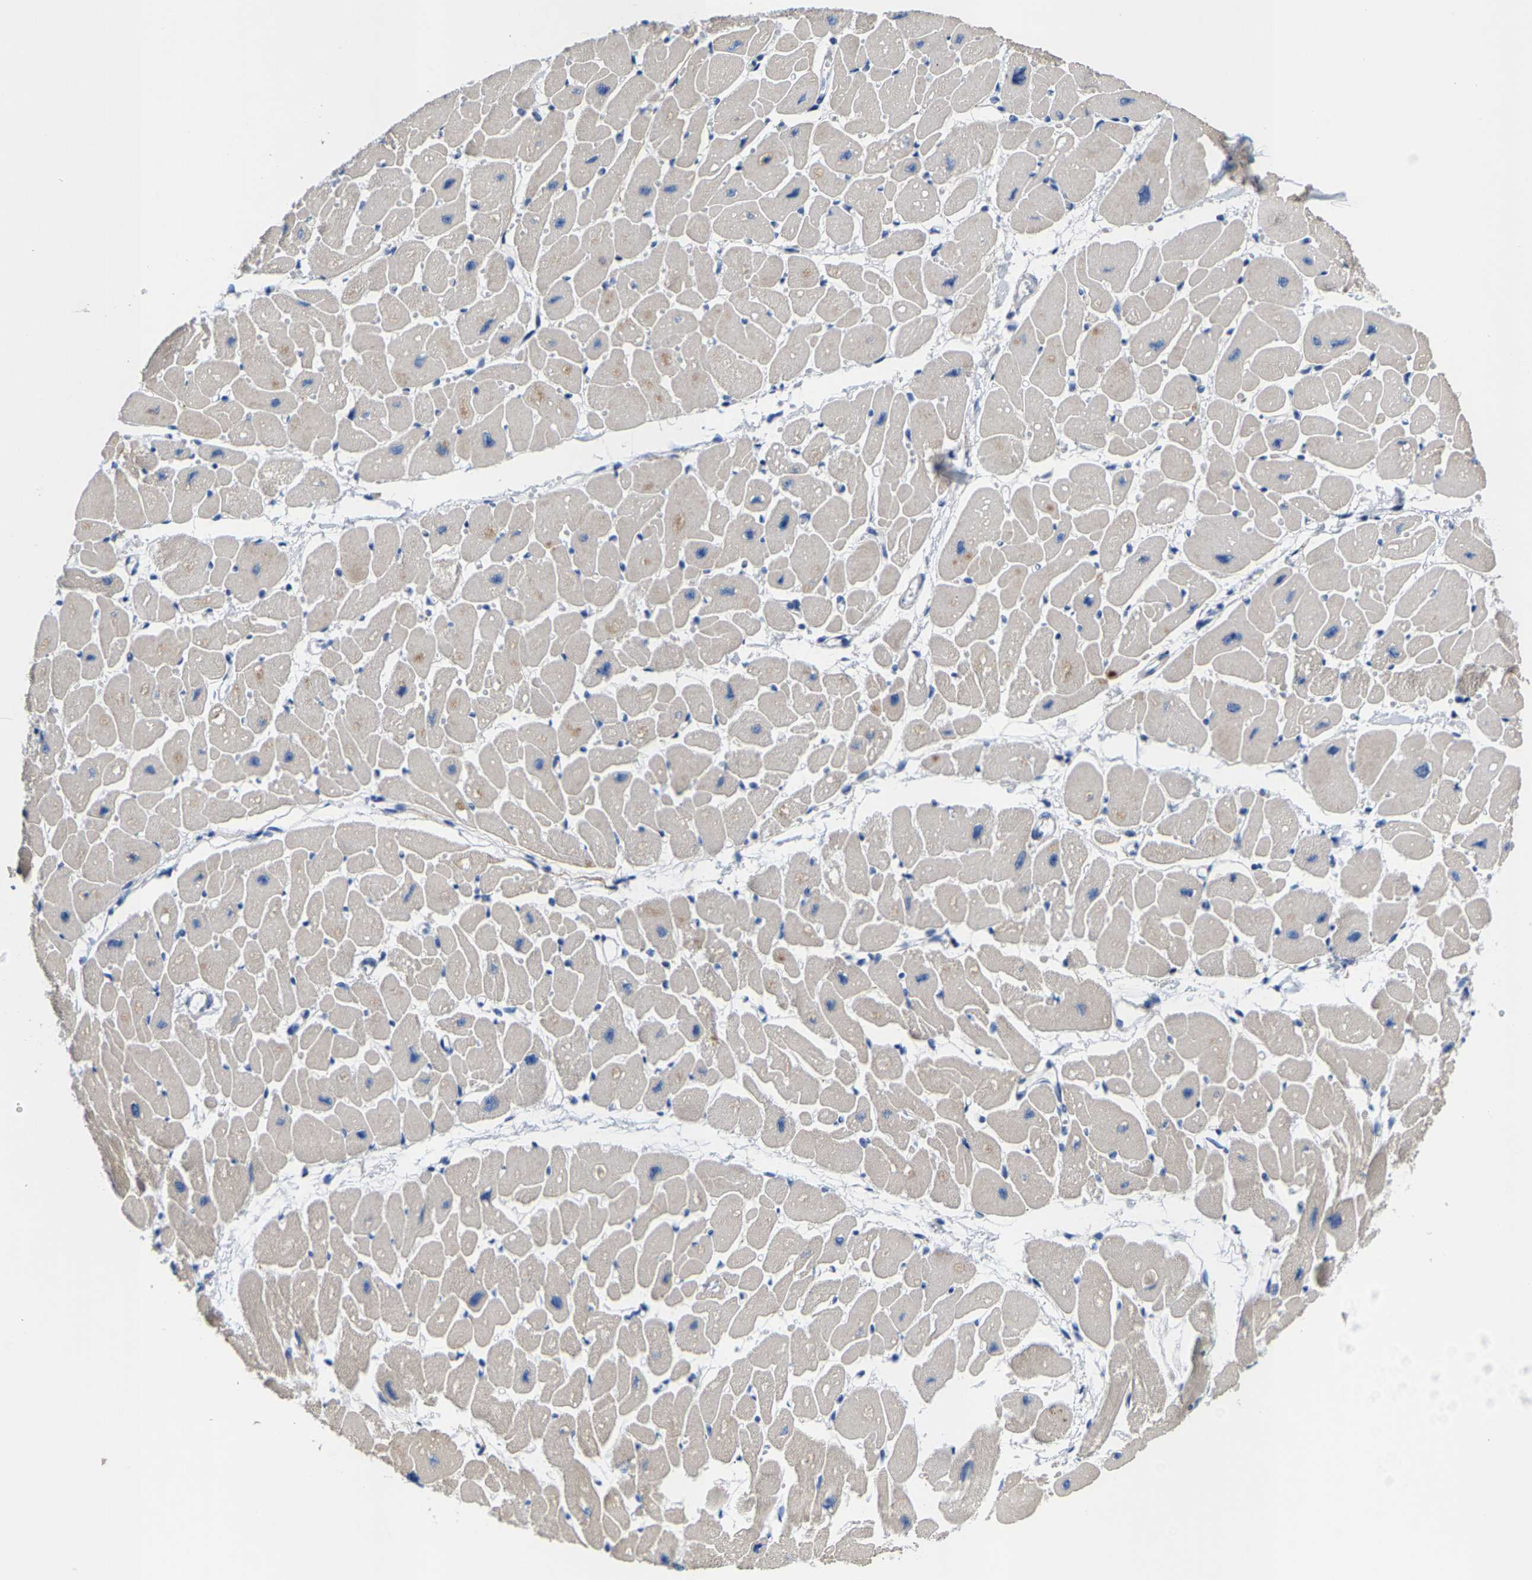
{"staining": {"intensity": "strong", "quantity": "25%-75%", "location": "cytoplasmic/membranous"}, "tissue": "heart muscle", "cell_type": "Cardiomyocytes", "image_type": "normal", "snomed": [{"axis": "morphology", "description": "Normal tissue, NOS"}, {"axis": "topography", "description": "Heart"}], "caption": "IHC photomicrograph of unremarkable heart muscle: heart muscle stained using immunohistochemistry (IHC) demonstrates high levels of strong protein expression localized specifically in the cytoplasmic/membranous of cardiomyocytes, appearing as a cytoplasmic/membranous brown color.", "gene": "KLHL1", "patient": {"sex": "female", "age": 54}}